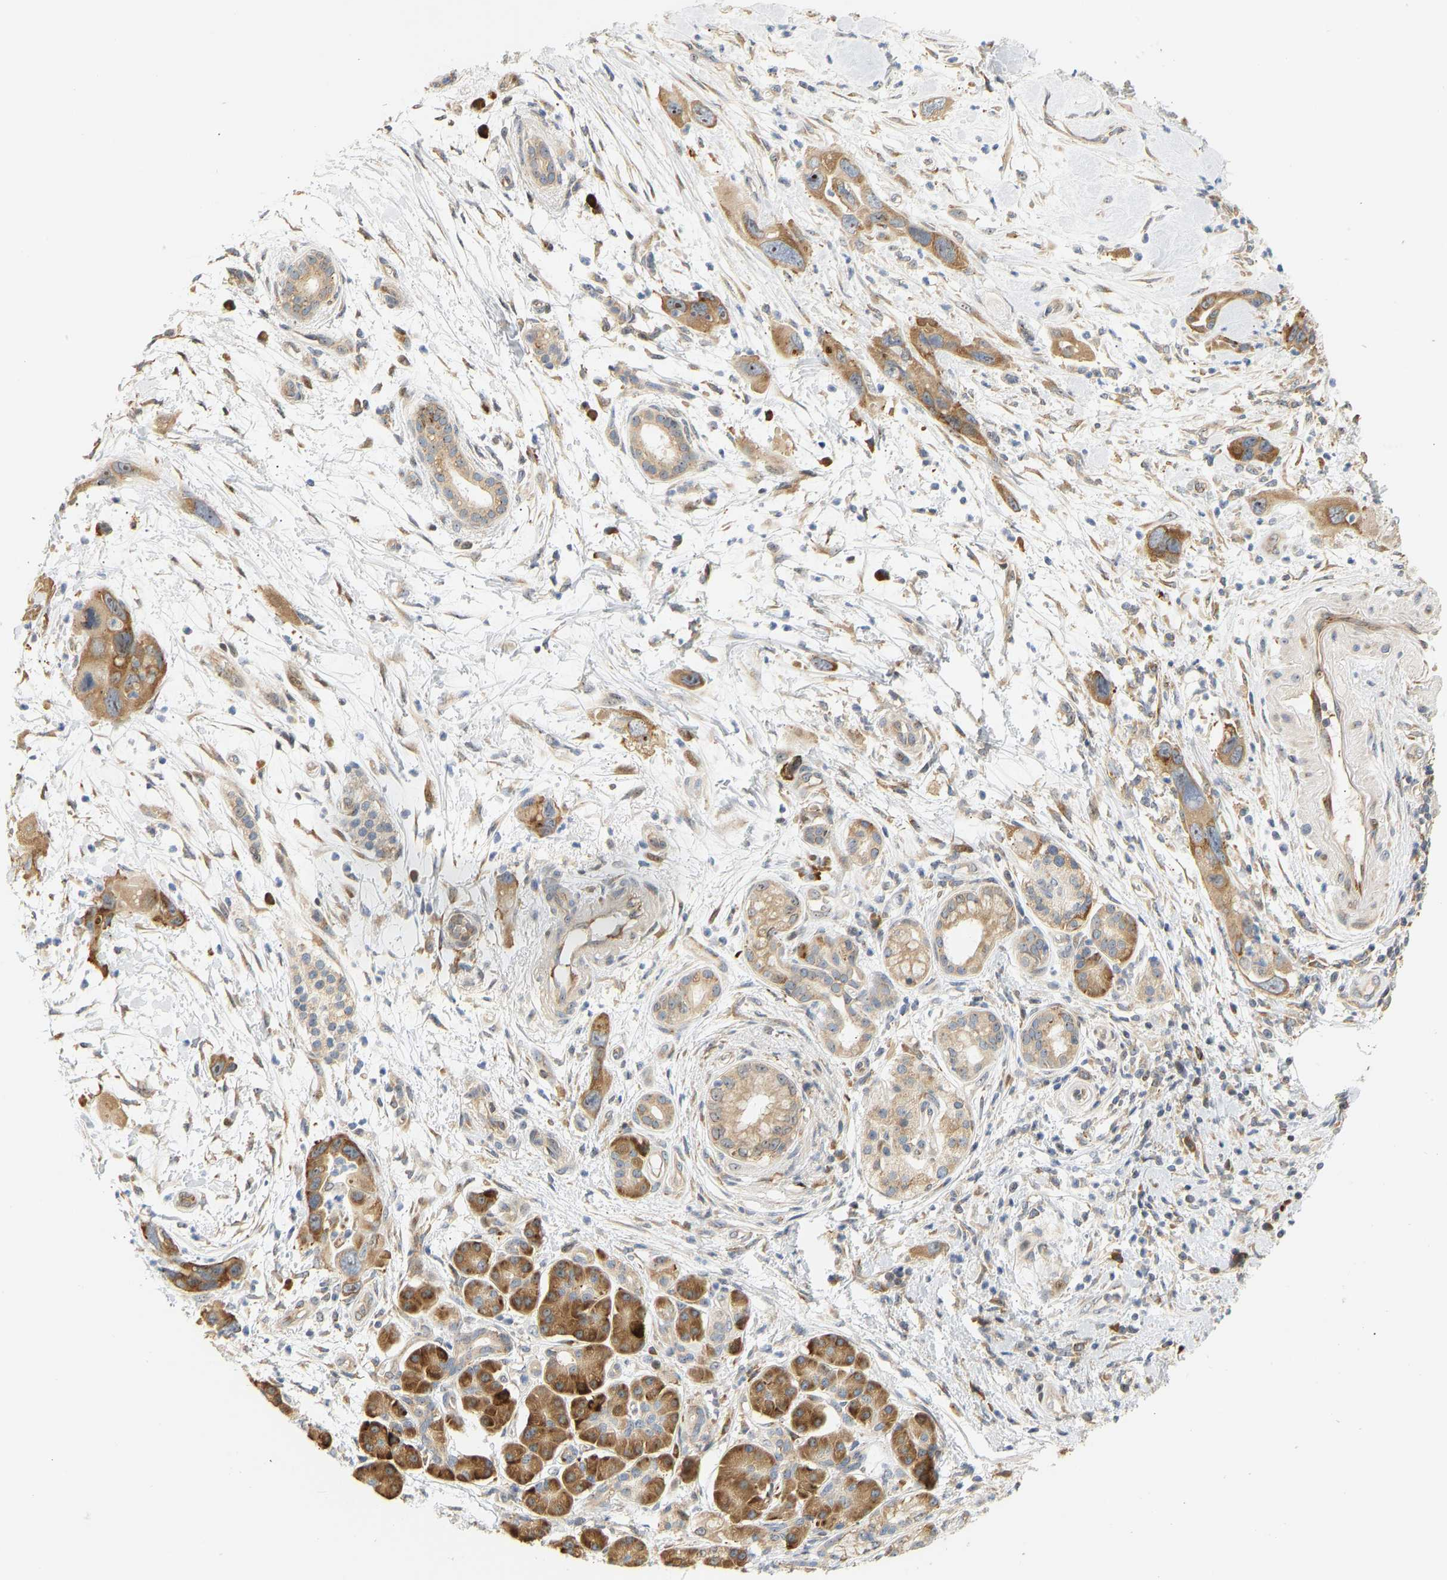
{"staining": {"intensity": "moderate", "quantity": ">75%", "location": "cytoplasmic/membranous"}, "tissue": "pancreatic cancer", "cell_type": "Tumor cells", "image_type": "cancer", "snomed": [{"axis": "morphology", "description": "Adenocarcinoma, NOS"}, {"axis": "topography", "description": "Pancreas"}], "caption": "Immunohistochemical staining of pancreatic cancer demonstrates medium levels of moderate cytoplasmic/membranous staining in about >75% of tumor cells.", "gene": "RPS14", "patient": {"sex": "female", "age": 70}}